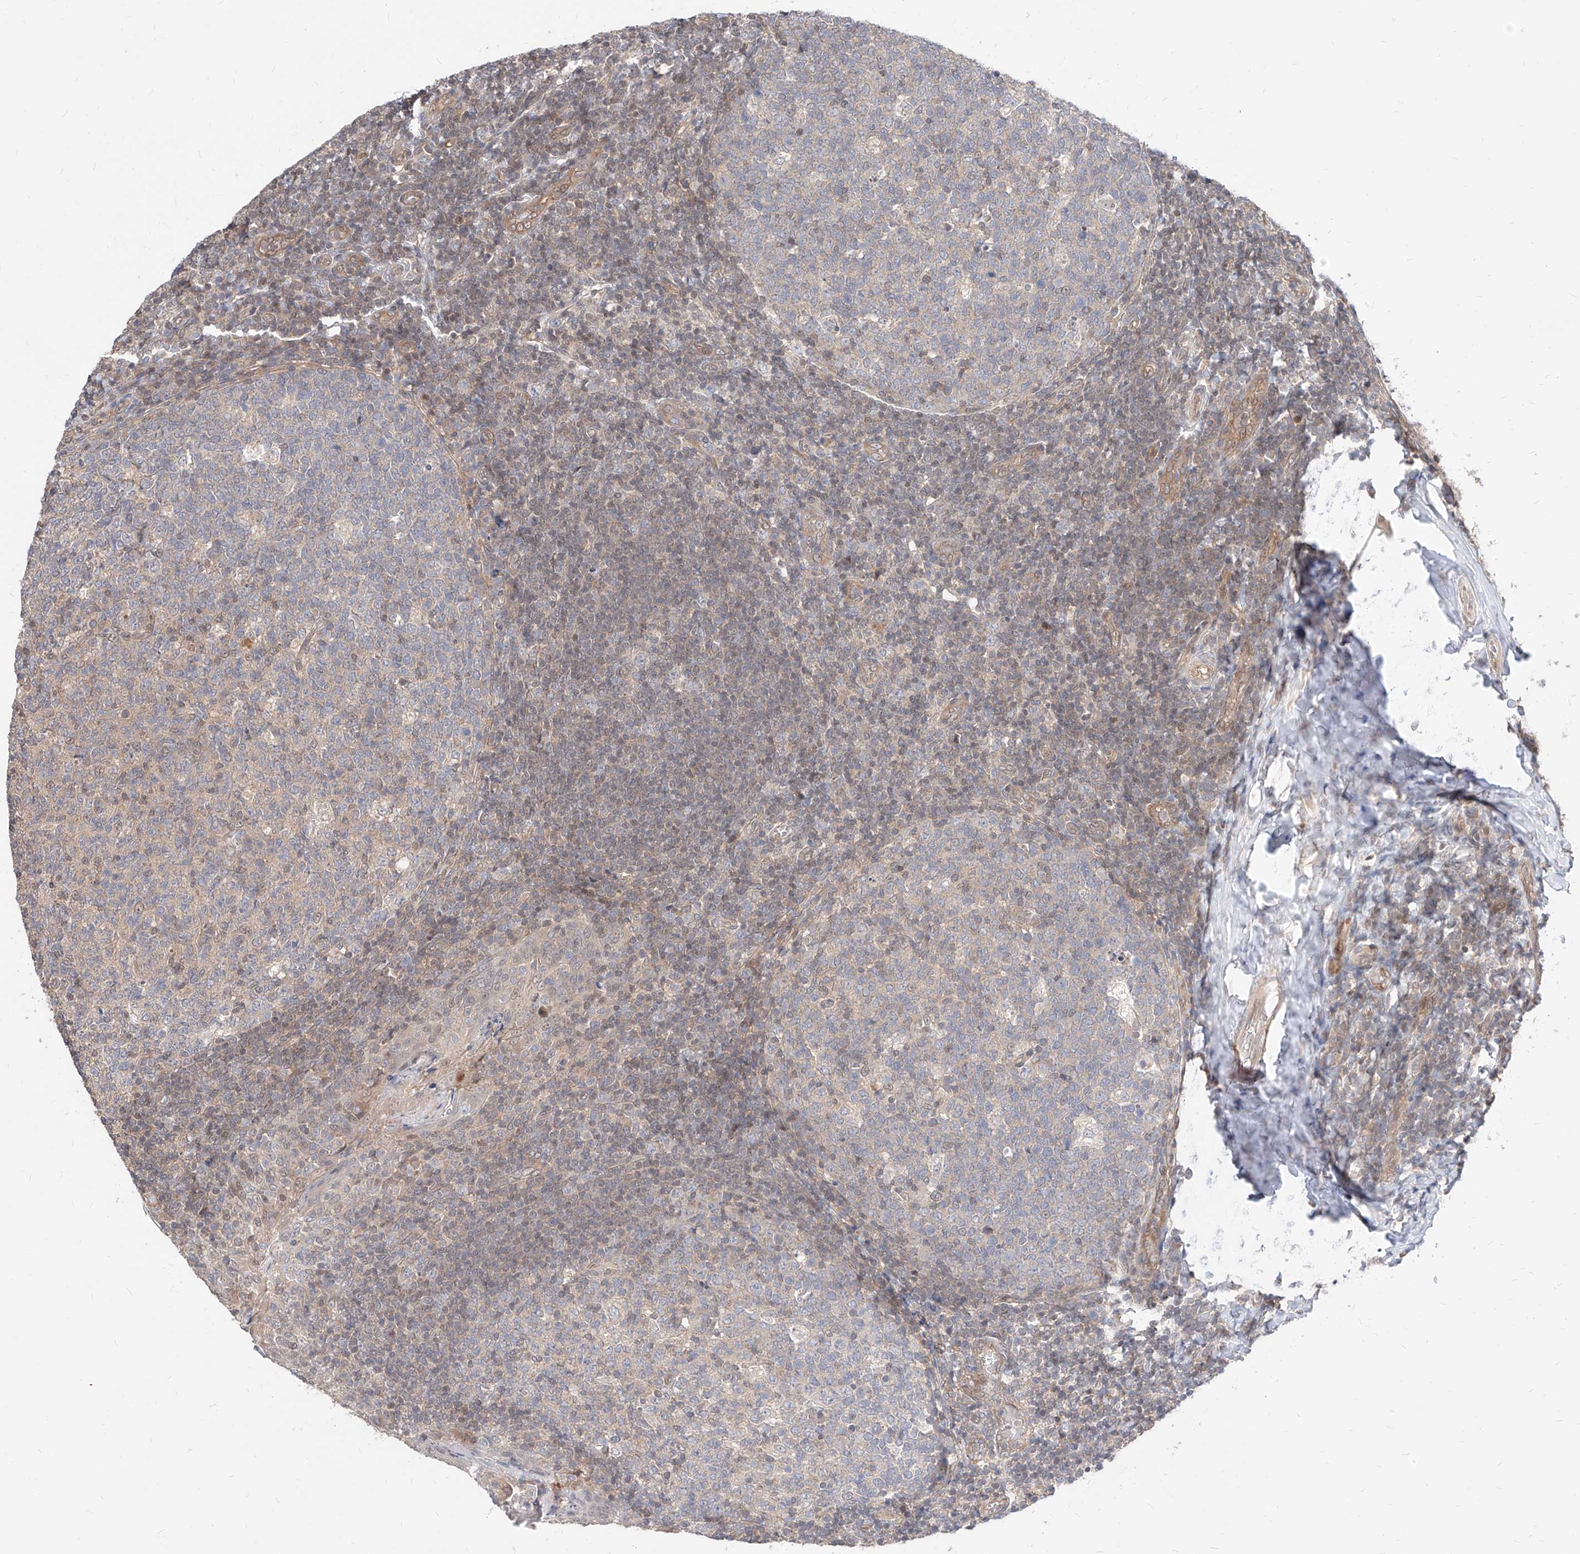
{"staining": {"intensity": "weak", "quantity": "<25%", "location": "cytoplasmic/membranous,nuclear"}, "tissue": "tonsil", "cell_type": "Germinal center cells", "image_type": "normal", "snomed": [{"axis": "morphology", "description": "Normal tissue, NOS"}, {"axis": "topography", "description": "Tonsil"}], "caption": "This is an immunohistochemistry photomicrograph of benign tonsil. There is no expression in germinal center cells.", "gene": "TSNAX", "patient": {"sex": "female", "age": 19}}